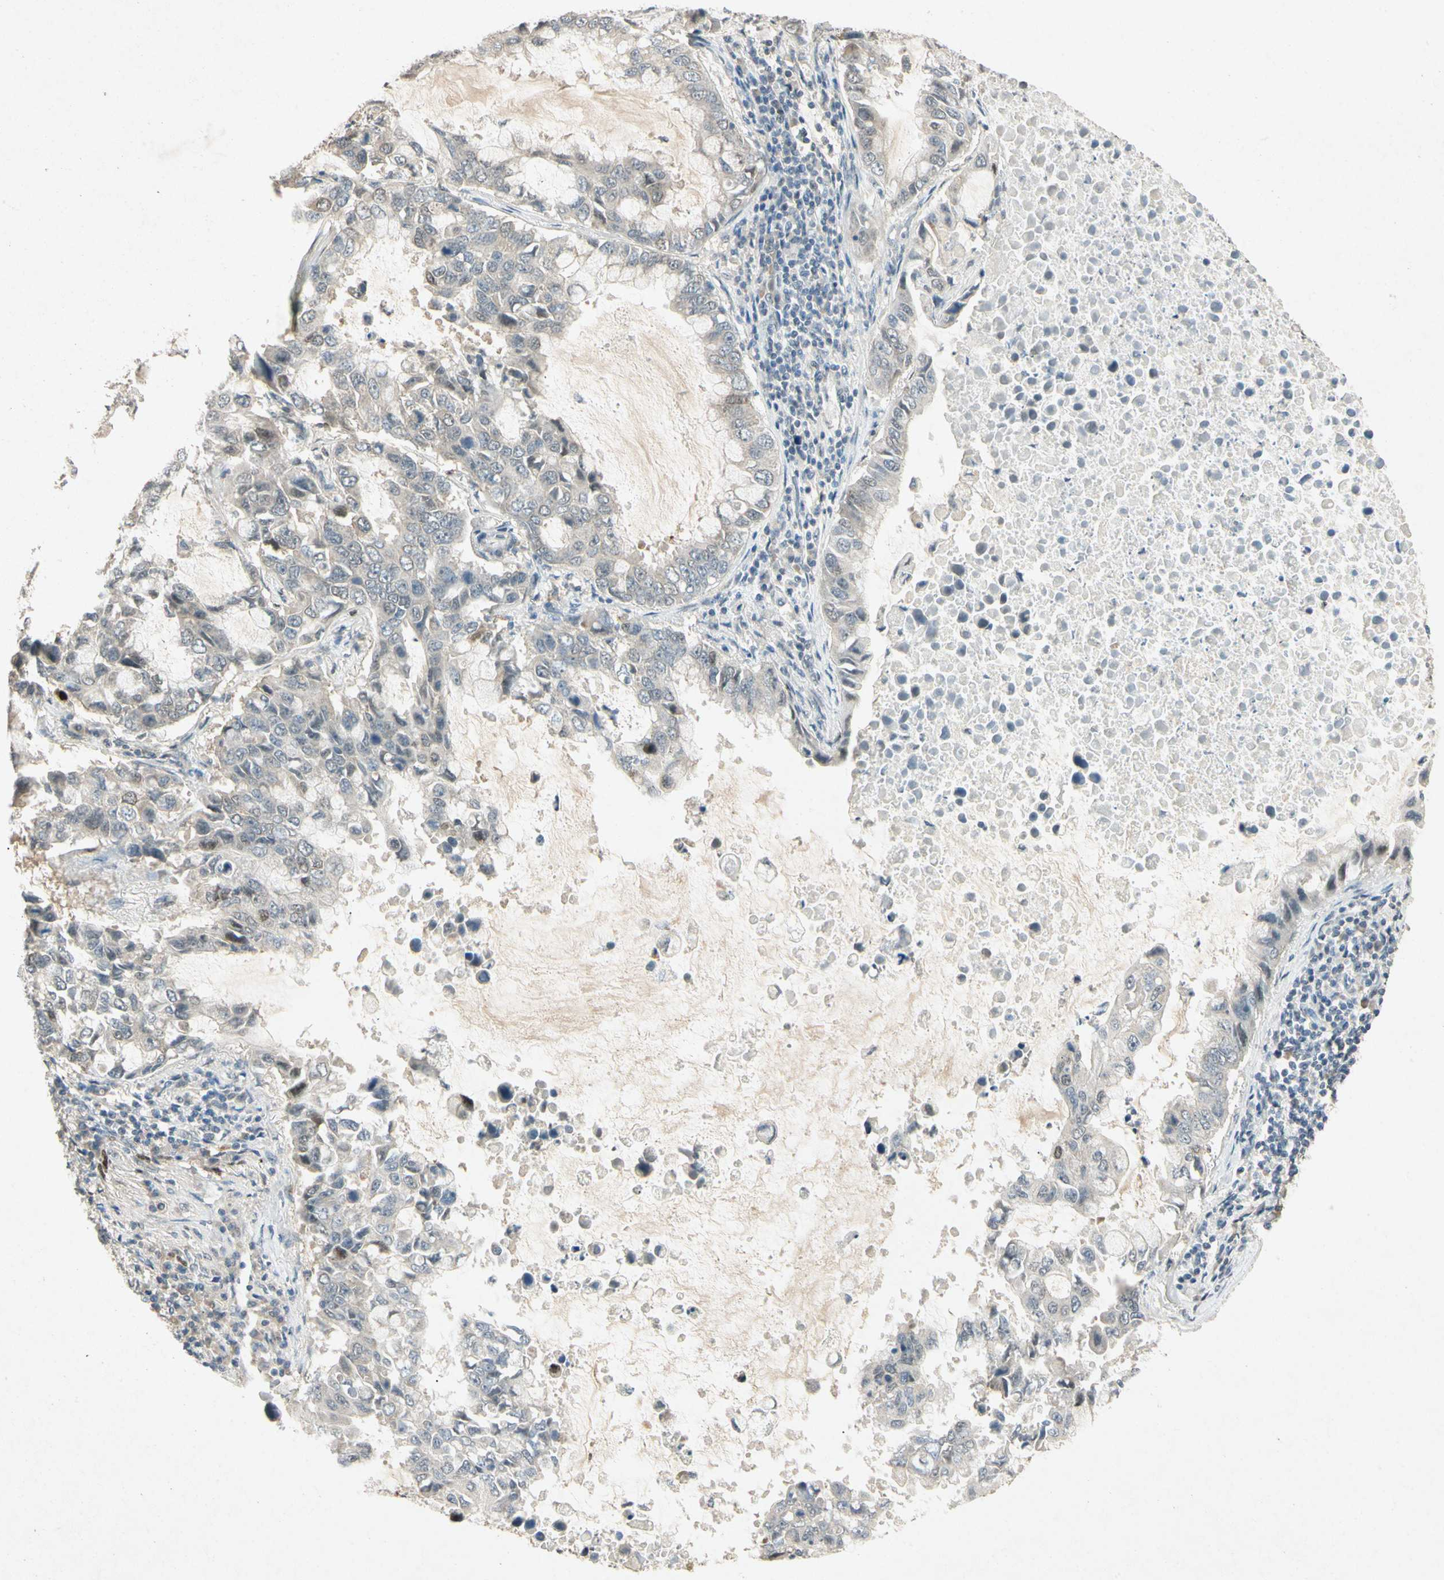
{"staining": {"intensity": "weak", "quantity": "25%-75%", "location": "cytoplasmic/membranous"}, "tissue": "lung cancer", "cell_type": "Tumor cells", "image_type": "cancer", "snomed": [{"axis": "morphology", "description": "Adenocarcinoma, NOS"}, {"axis": "topography", "description": "Lung"}], "caption": "Immunohistochemistry (IHC) (DAB) staining of human lung cancer (adenocarcinoma) demonstrates weak cytoplasmic/membranous protein positivity in approximately 25%-75% of tumor cells.", "gene": "HSPA1B", "patient": {"sex": "male", "age": 64}}